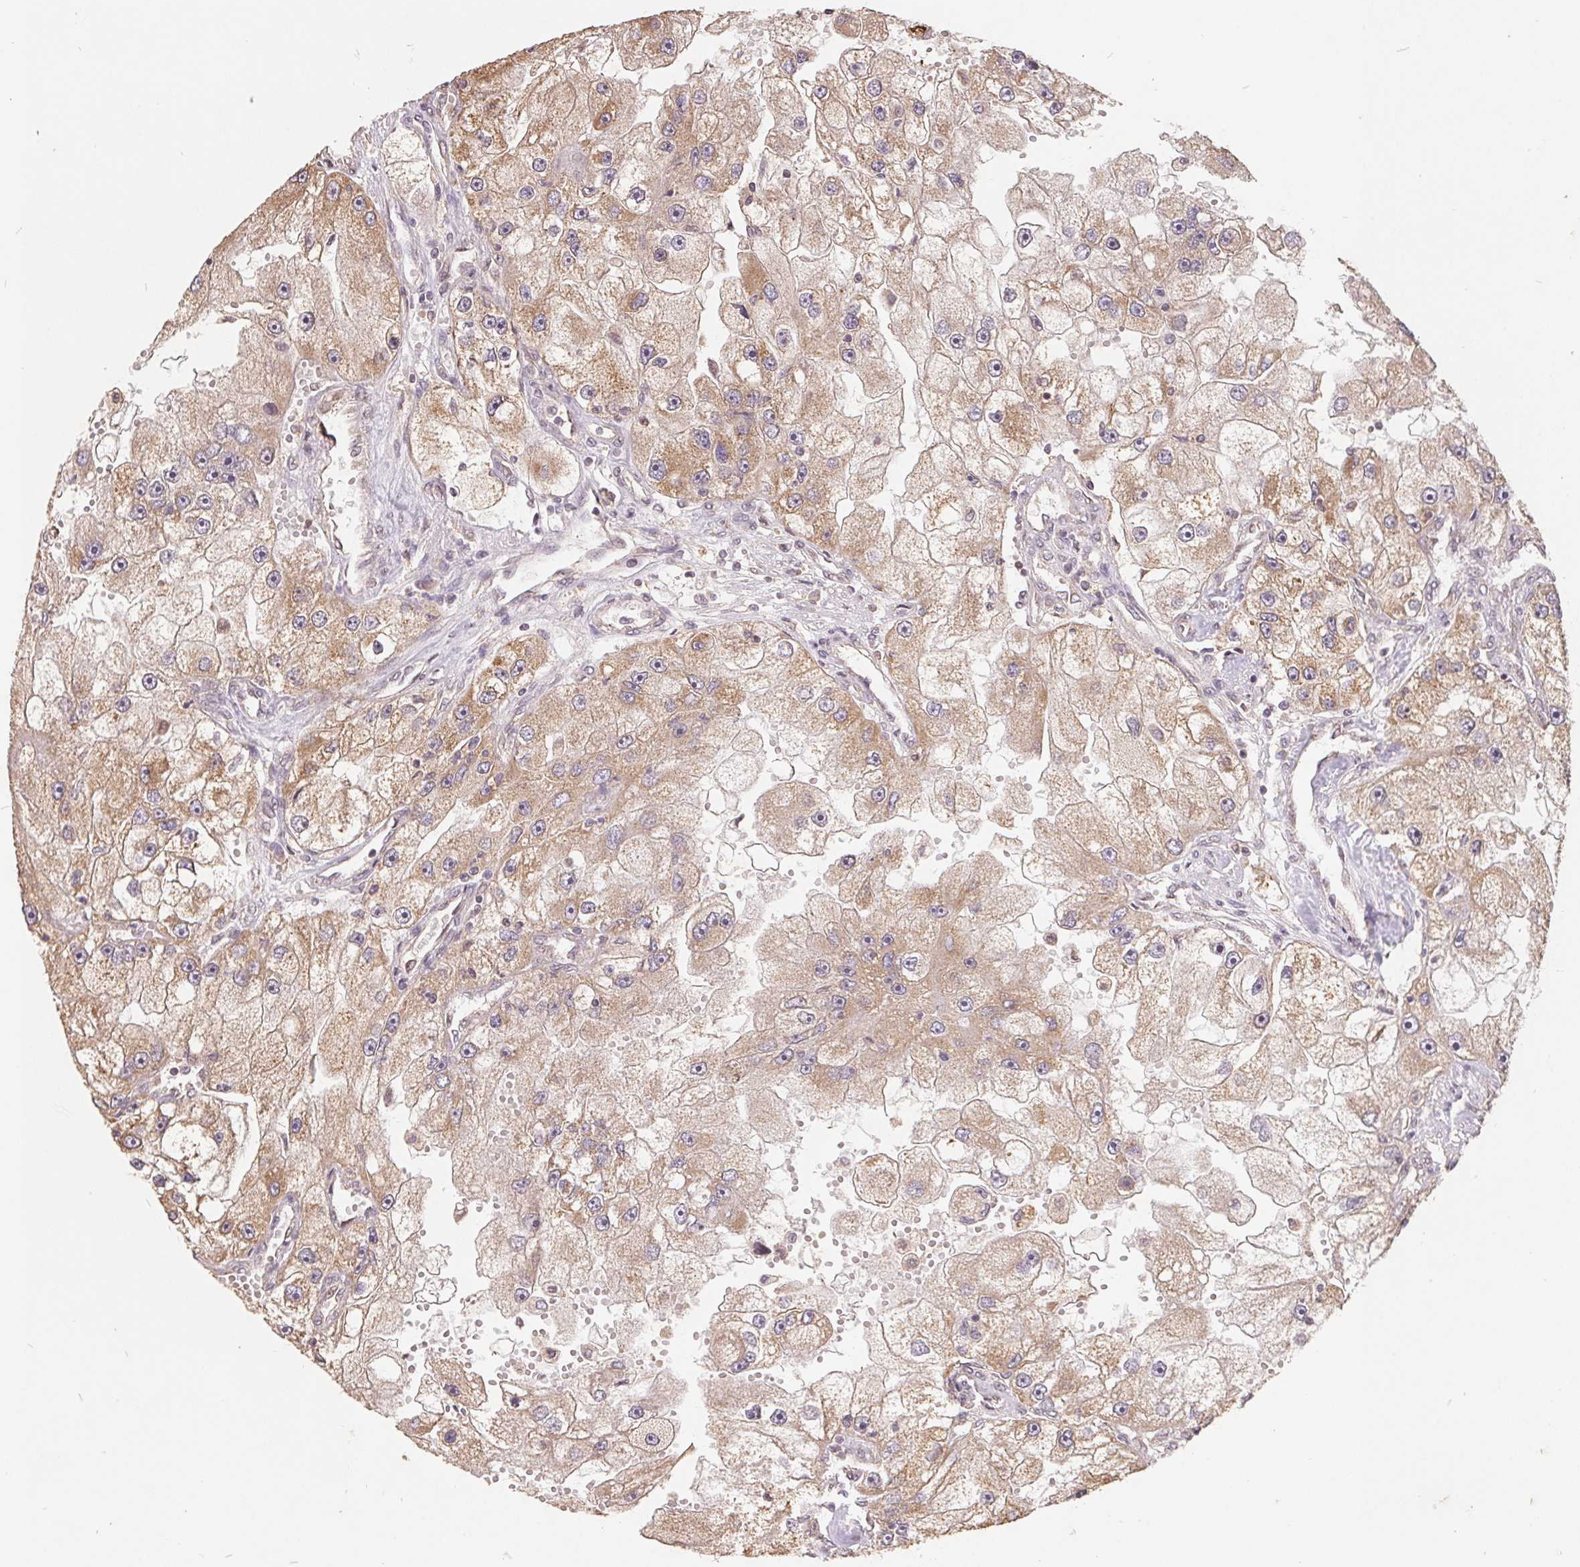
{"staining": {"intensity": "moderate", "quantity": ">75%", "location": "cytoplasmic/membranous"}, "tissue": "renal cancer", "cell_type": "Tumor cells", "image_type": "cancer", "snomed": [{"axis": "morphology", "description": "Adenocarcinoma, NOS"}, {"axis": "topography", "description": "Kidney"}], "caption": "Tumor cells exhibit moderate cytoplasmic/membranous staining in about >75% of cells in adenocarcinoma (renal).", "gene": "CDIPT", "patient": {"sex": "male", "age": 63}}